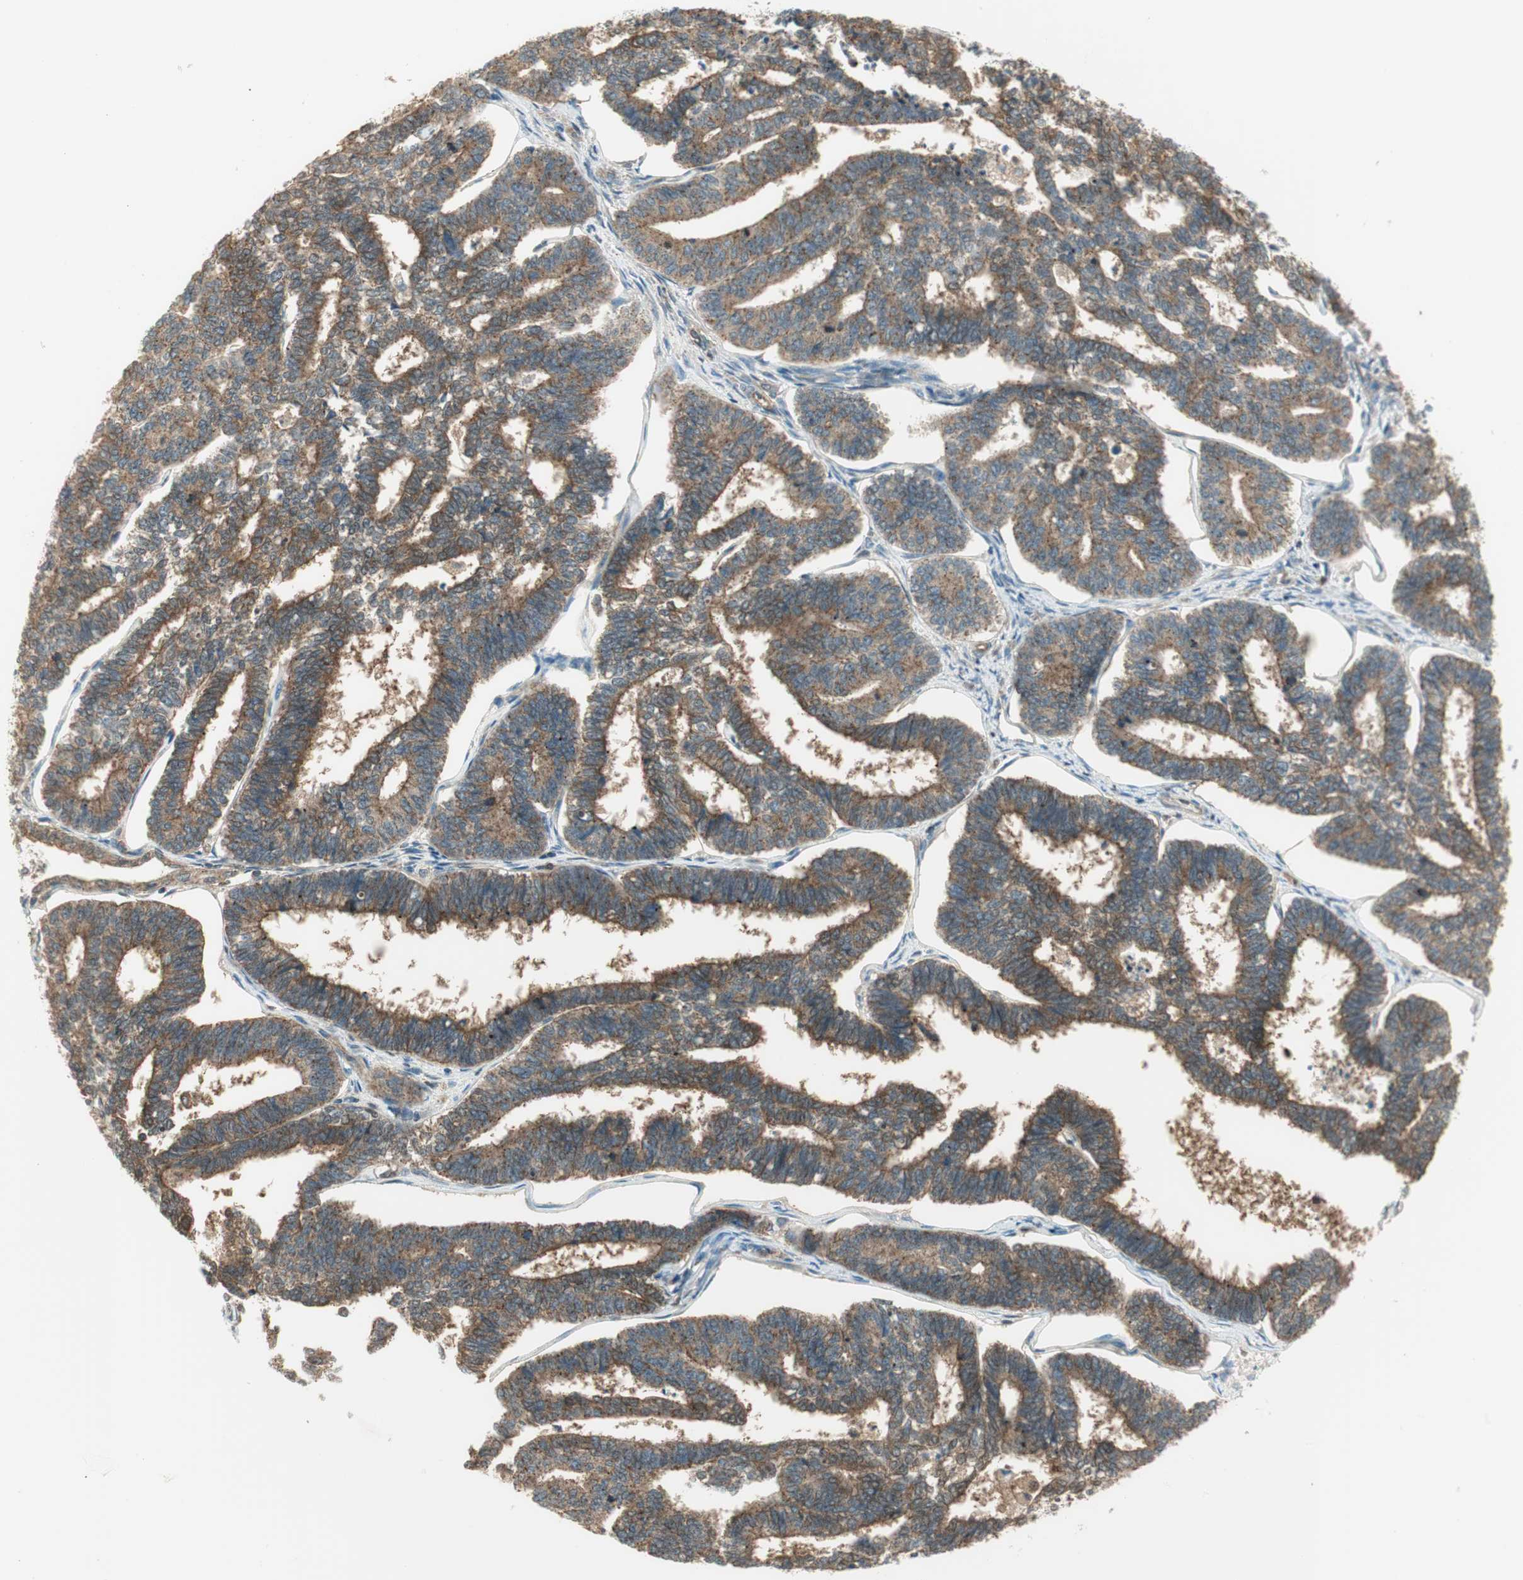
{"staining": {"intensity": "moderate", "quantity": ">75%", "location": "cytoplasmic/membranous"}, "tissue": "endometrial cancer", "cell_type": "Tumor cells", "image_type": "cancer", "snomed": [{"axis": "morphology", "description": "Adenocarcinoma, NOS"}, {"axis": "topography", "description": "Endometrium"}], "caption": "DAB immunohistochemical staining of adenocarcinoma (endometrial) shows moderate cytoplasmic/membranous protein staining in about >75% of tumor cells. (brown staining indicates protein expression, while blue staining denotes nuclei).", "gene": "LTA4H", "patient": {"sex": "female", "age": 70}}